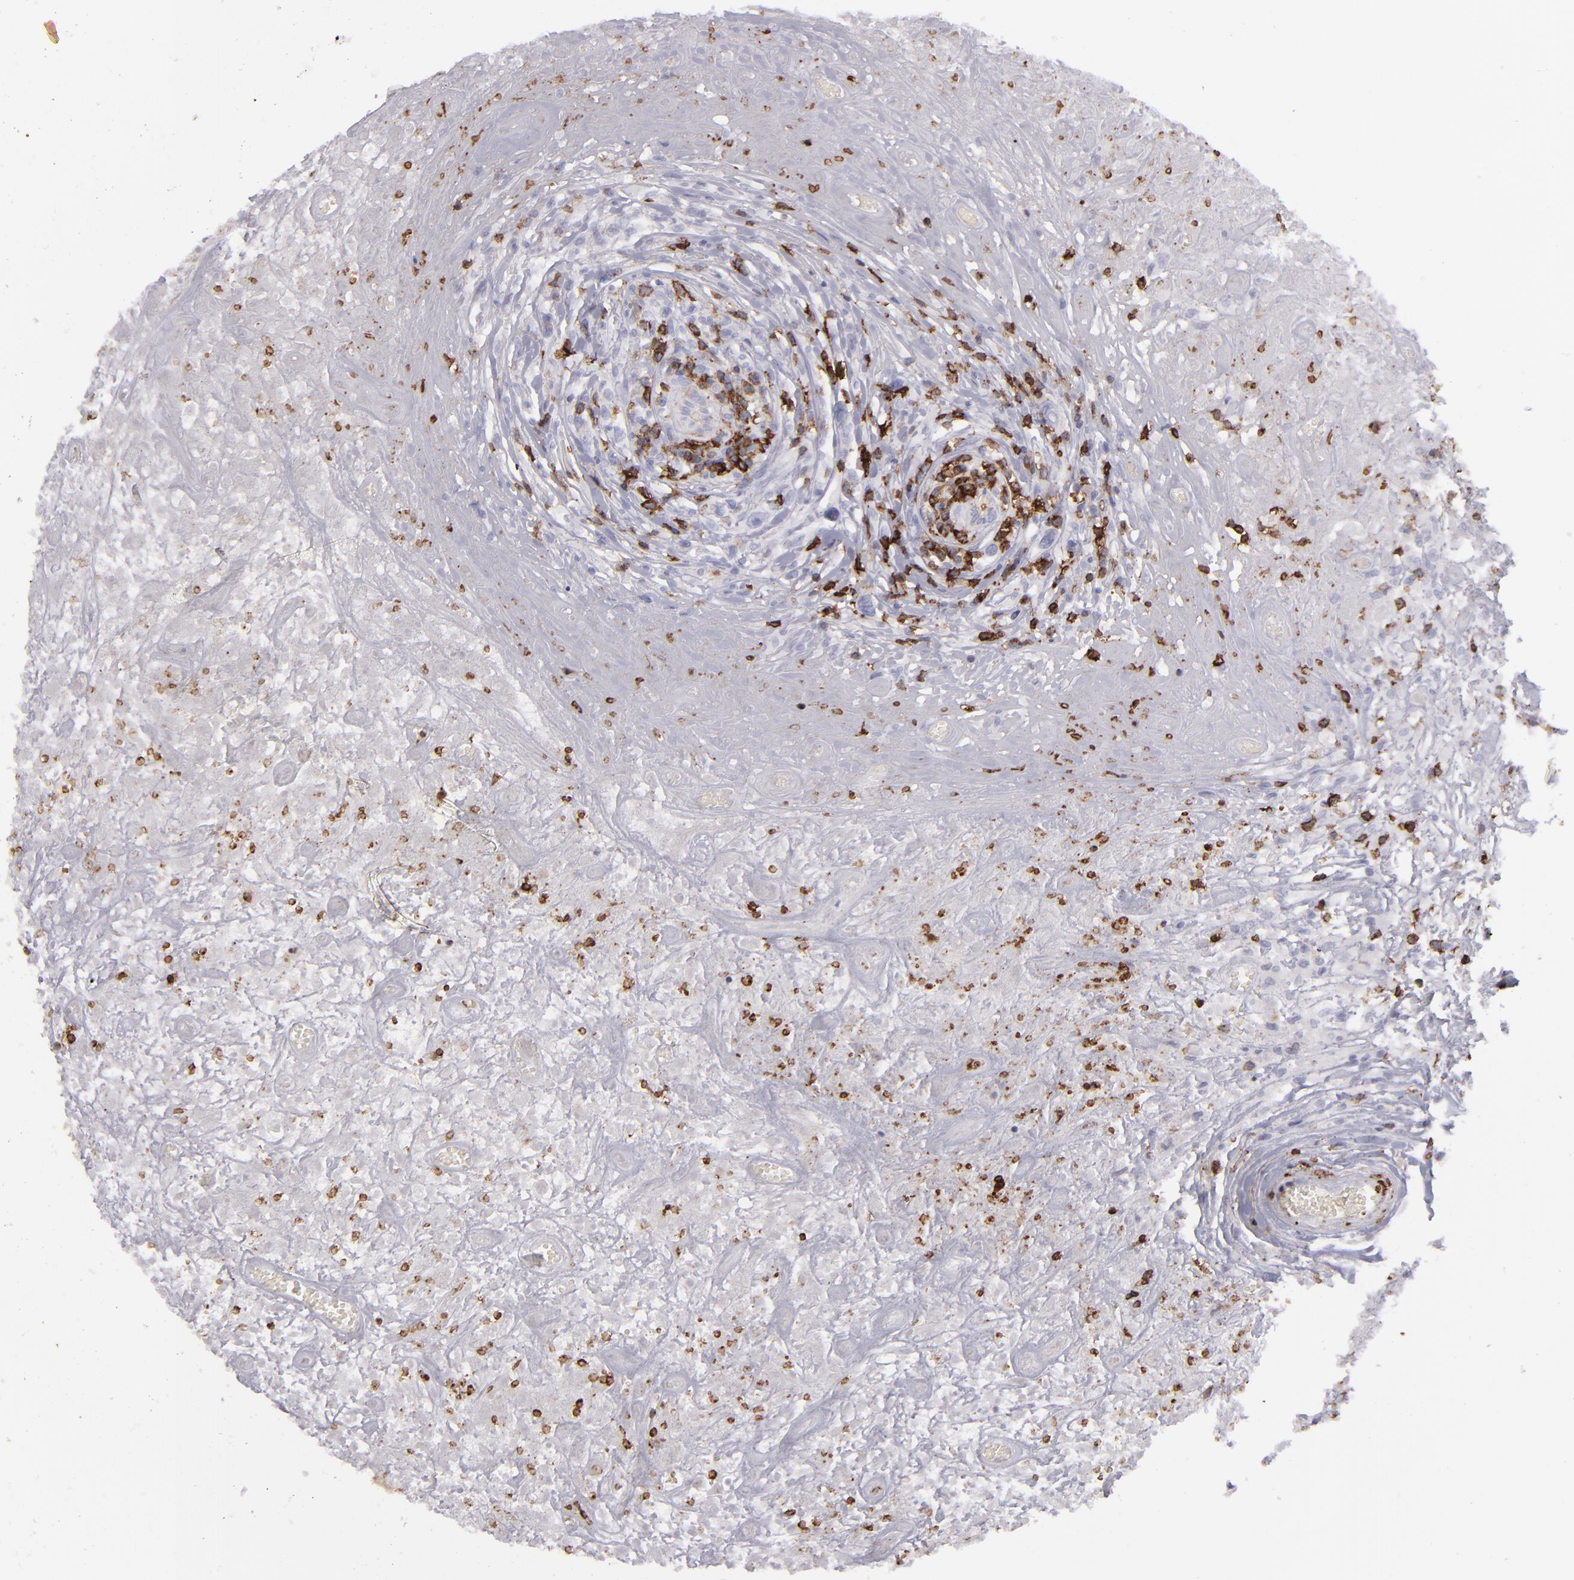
{"staining": {"intensity": "negative", "quantity": "none", "location": "none"}, "tissue": "lymphoma", "cell_type": "Tumor cells", "image_type": "cancer", "snomed": [{"axis": "morphology", "description": "Hodgkin's disease, NOS"}, {"axis": "topography", "description": "Lymph node"}], "caption": "Immunohistochemical staining of human Hodgkin's disease reveals no significant positivity in tumor cells.", "gene": "CD27", "patient": {"sex": "male", "age": 46}}